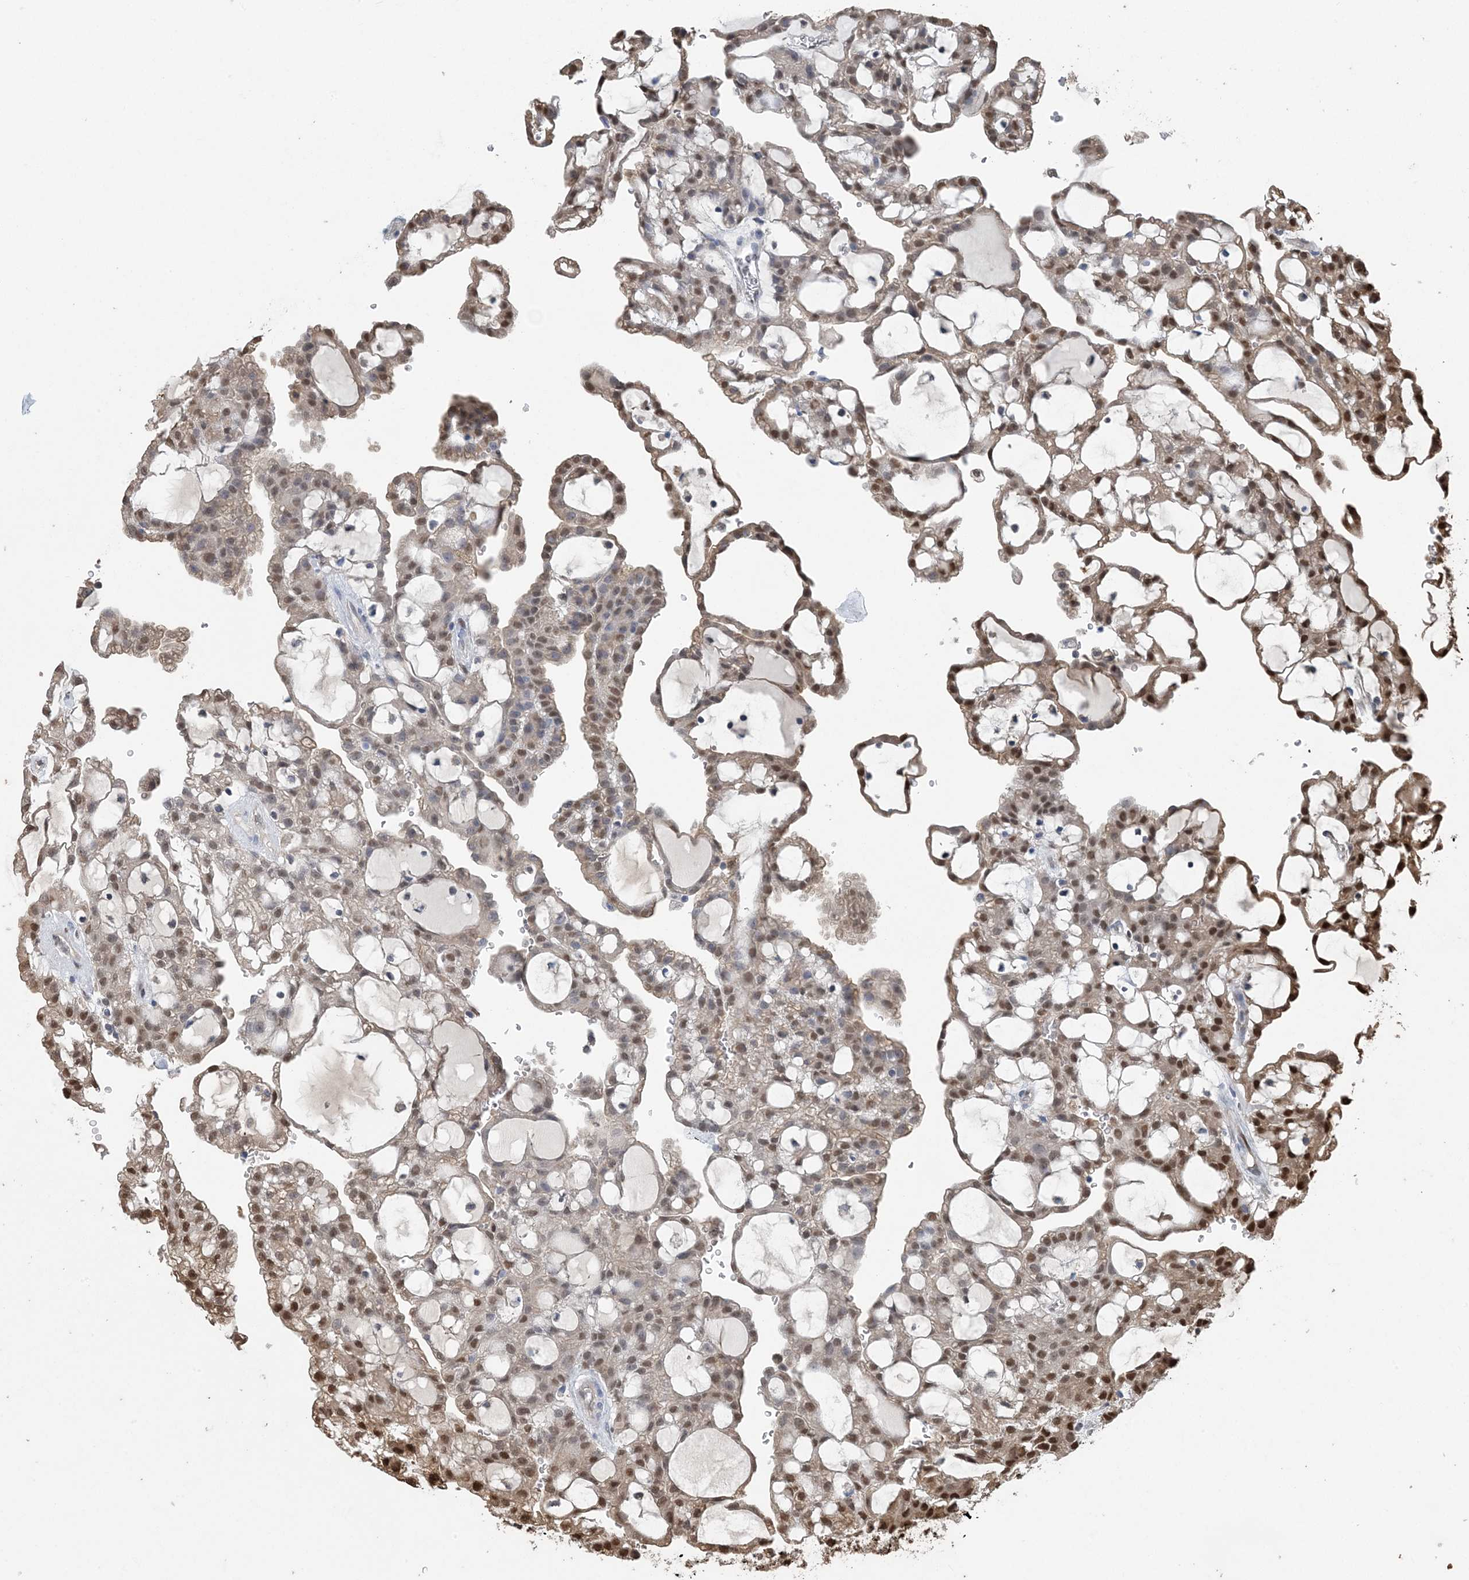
{"staining": {"intensity": "moderate", "quantity": ">75%", "location": "cytoplasmic/membranous,nuclear"}, "tissue": "renal cancer", "cell_type": "Tumor cells", "image_type": "cancer", "snomed": [{"axis": "morphology", "description": "Adenocarcinoma, NOS"}, {"axis": "topography", "description": "Kidney"}], "caption": "Adenocarcinoma (renal) was stained to show a protein in brown. There is medium levels of moderate cytoplasmic/membranous and nuclear expression in approximately >75% of tumor cells.", "gene": "HIKESHI", "patient": {"sex": "male", "age": 63}}